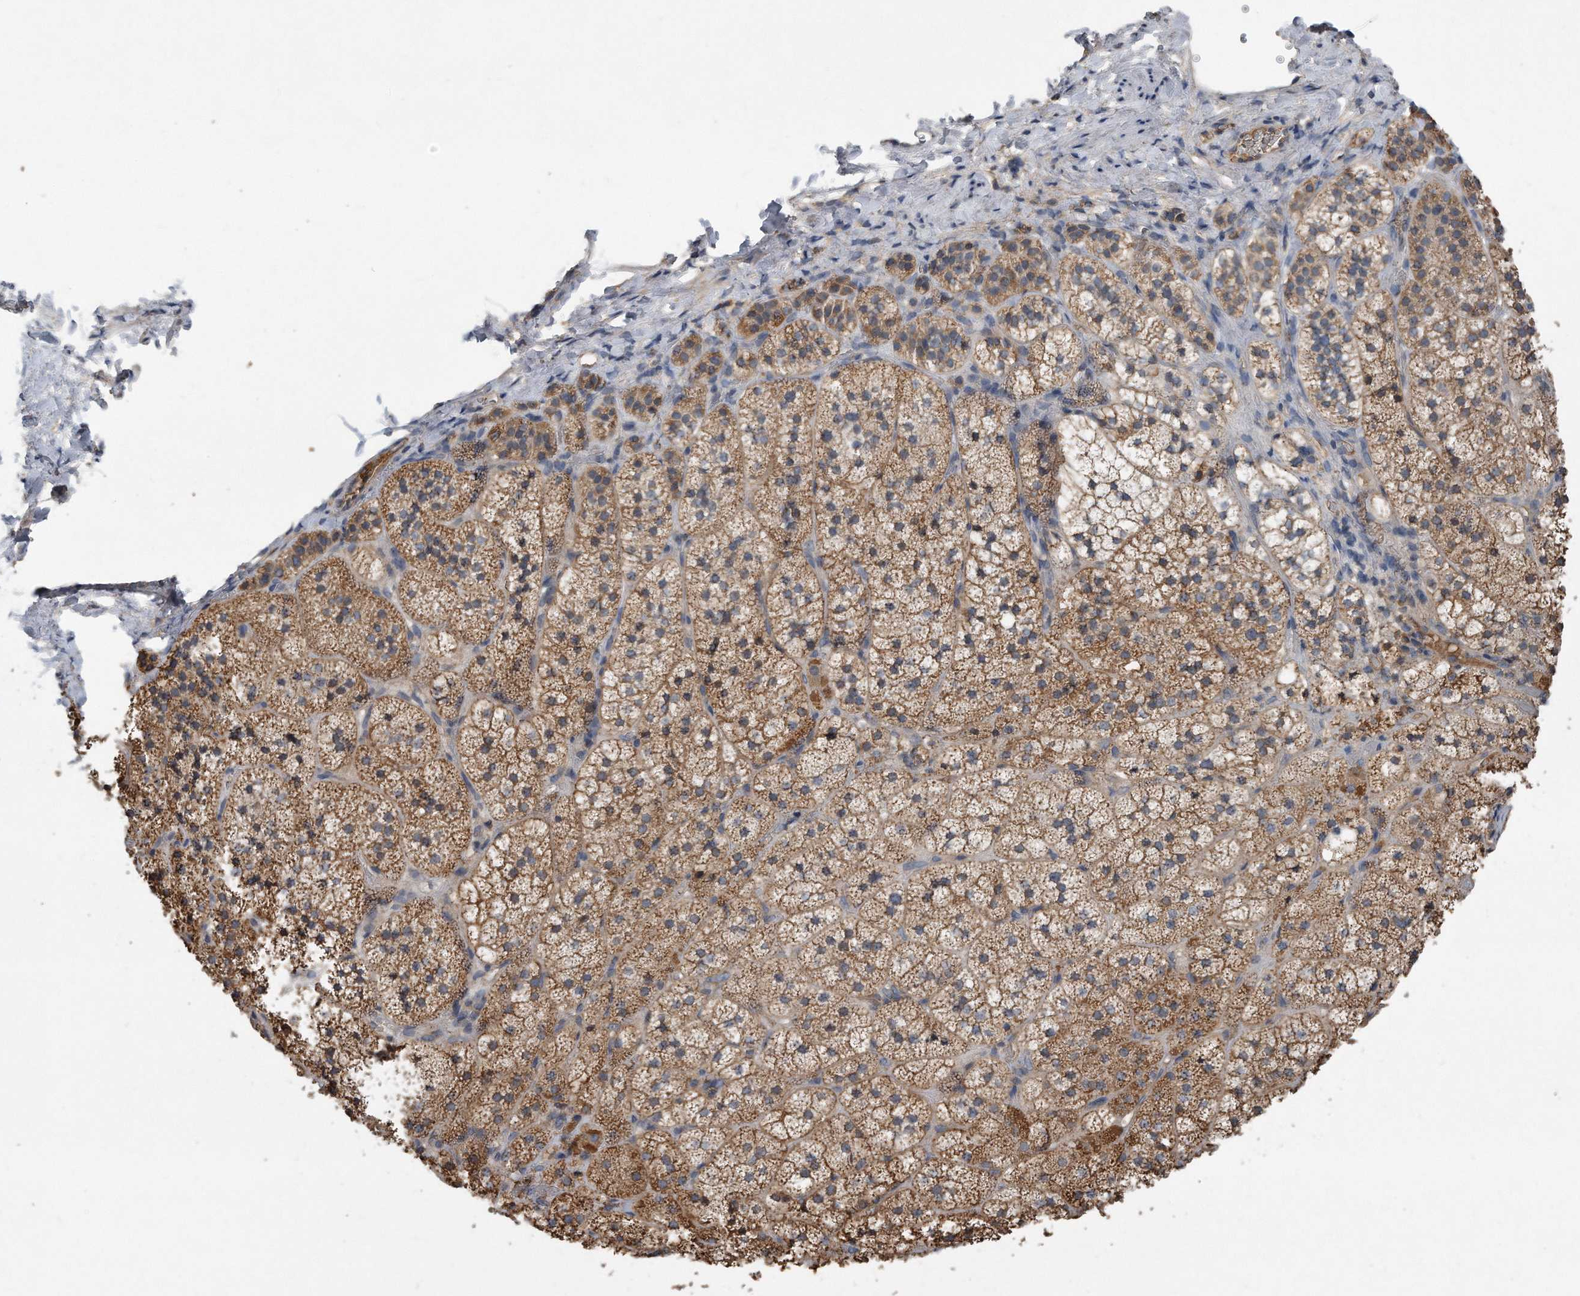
{"staining": {"intensity": "moderate", "quantity": ">75%", "location": "cytoplasmic/membranous"}, "tissue": "adrenal gland", "cell_type": "Glandular cells", "image_type": "normal", "snomed": [{"axis": "morphology", "description": "Normal tissue, NOS"}, {"axis": "topography", "description": "Adrenal gland"}], "caption": "Adrenal gland was stained to show a protein in brown. There is medium levels of moderate cytoplasmic/membranous staining in approximately >75% of glandular cells.", "gene": "SDHA", "patient": {"sex": "female", "age": 44}}